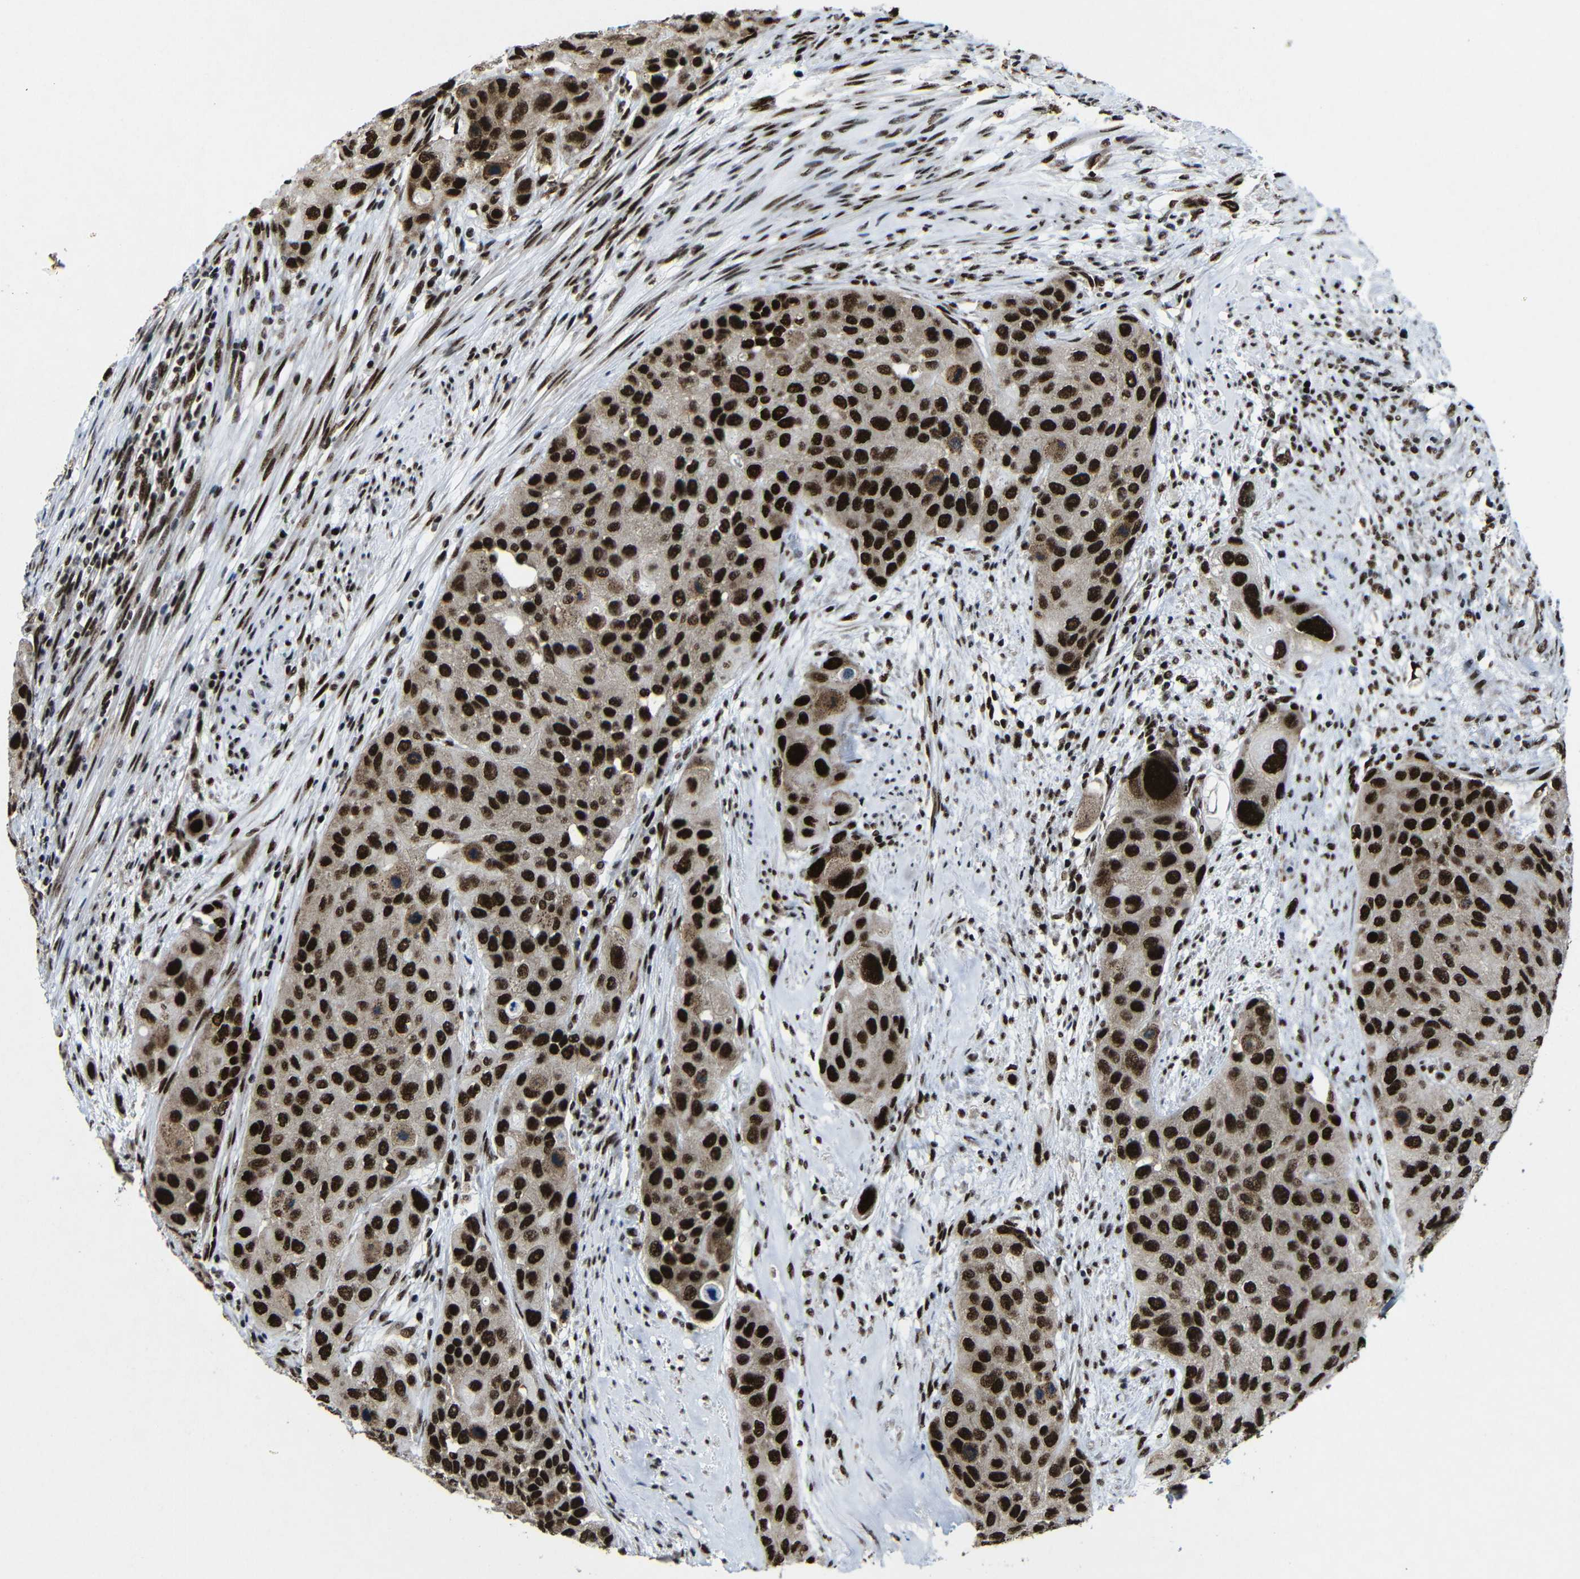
{"staining": {"intensity": "strong", "quantity": ">75%", "location": "cytoplasmic/membranous,nuclear"}, "tissue": "urothelial cancer", "cell_type": "Tumor cells", "image_type": "cancer", "snomed": [{"axis": "morphology", "description": "Urothelial carcinoma, High grade"}, {"axis": "topography", "description": "Urinary bladder"}], "caption": "Strong cytoplasmic/membranous and nuclear positivity for a protein is appreciated in approximately >75% of tumor cells of urothelial cancer using immunohistochemistry (IHC).", "gene": "PTBP1", "patient": {"sex": "female", "age": 56}}